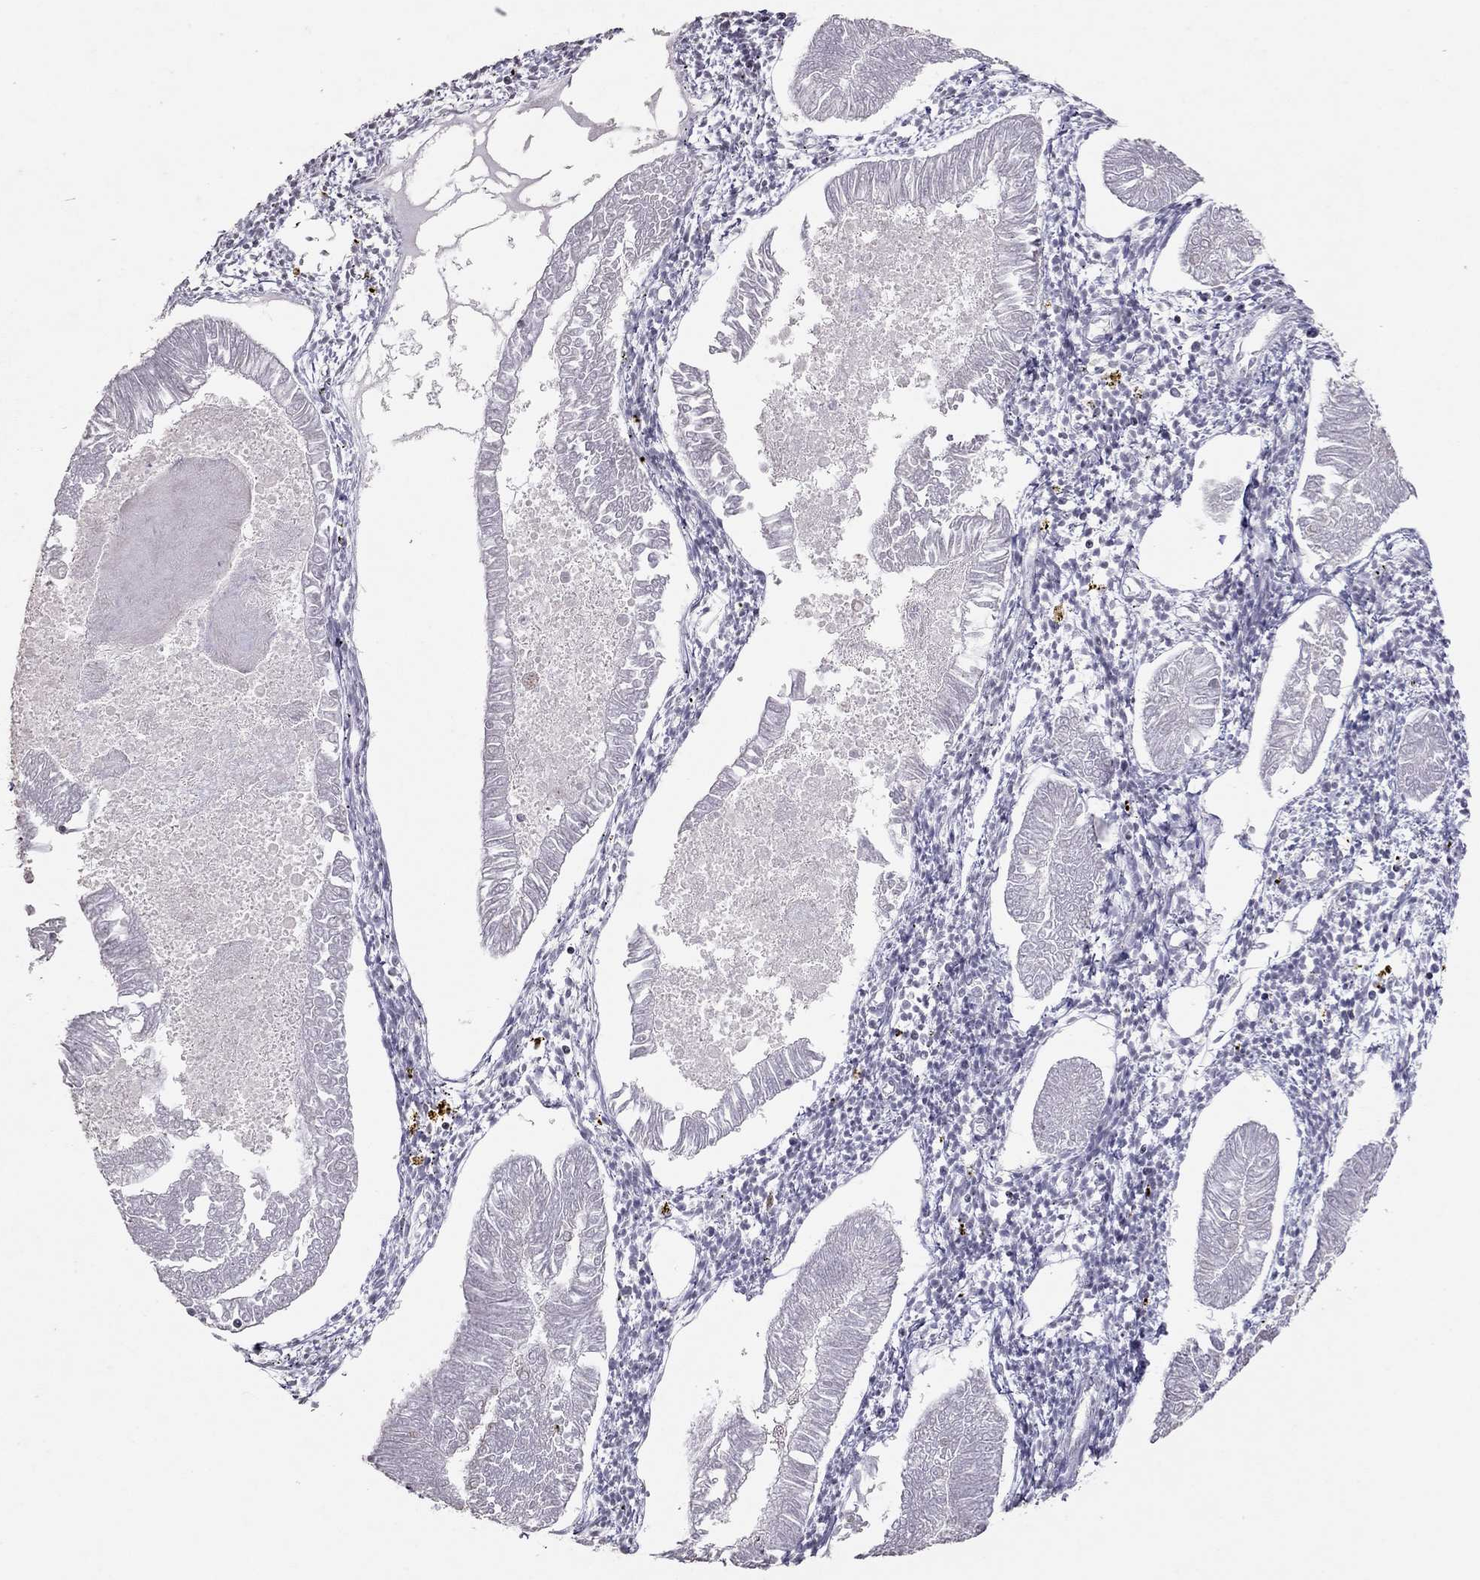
{"staining": {"intensity": "negative", "quantity": "none", "location": "none"}, "tissue": "endometrial cancer", "cell_type": "Tumor cells", "image_type": "cancer", "snomed": [{"axis": "morphology", "description": "Adenocarcinoma, NOS"}, {"axis": "topography", "description": "Endometrium"}], "caption": "This is a image of immunohistochemistry (IHC) staining of endometrial cancer (adenocarcinoma), which shows no expression in tumor cells.", "gene": "TSHB", "patient": {"sex": "female", "age": 53}}